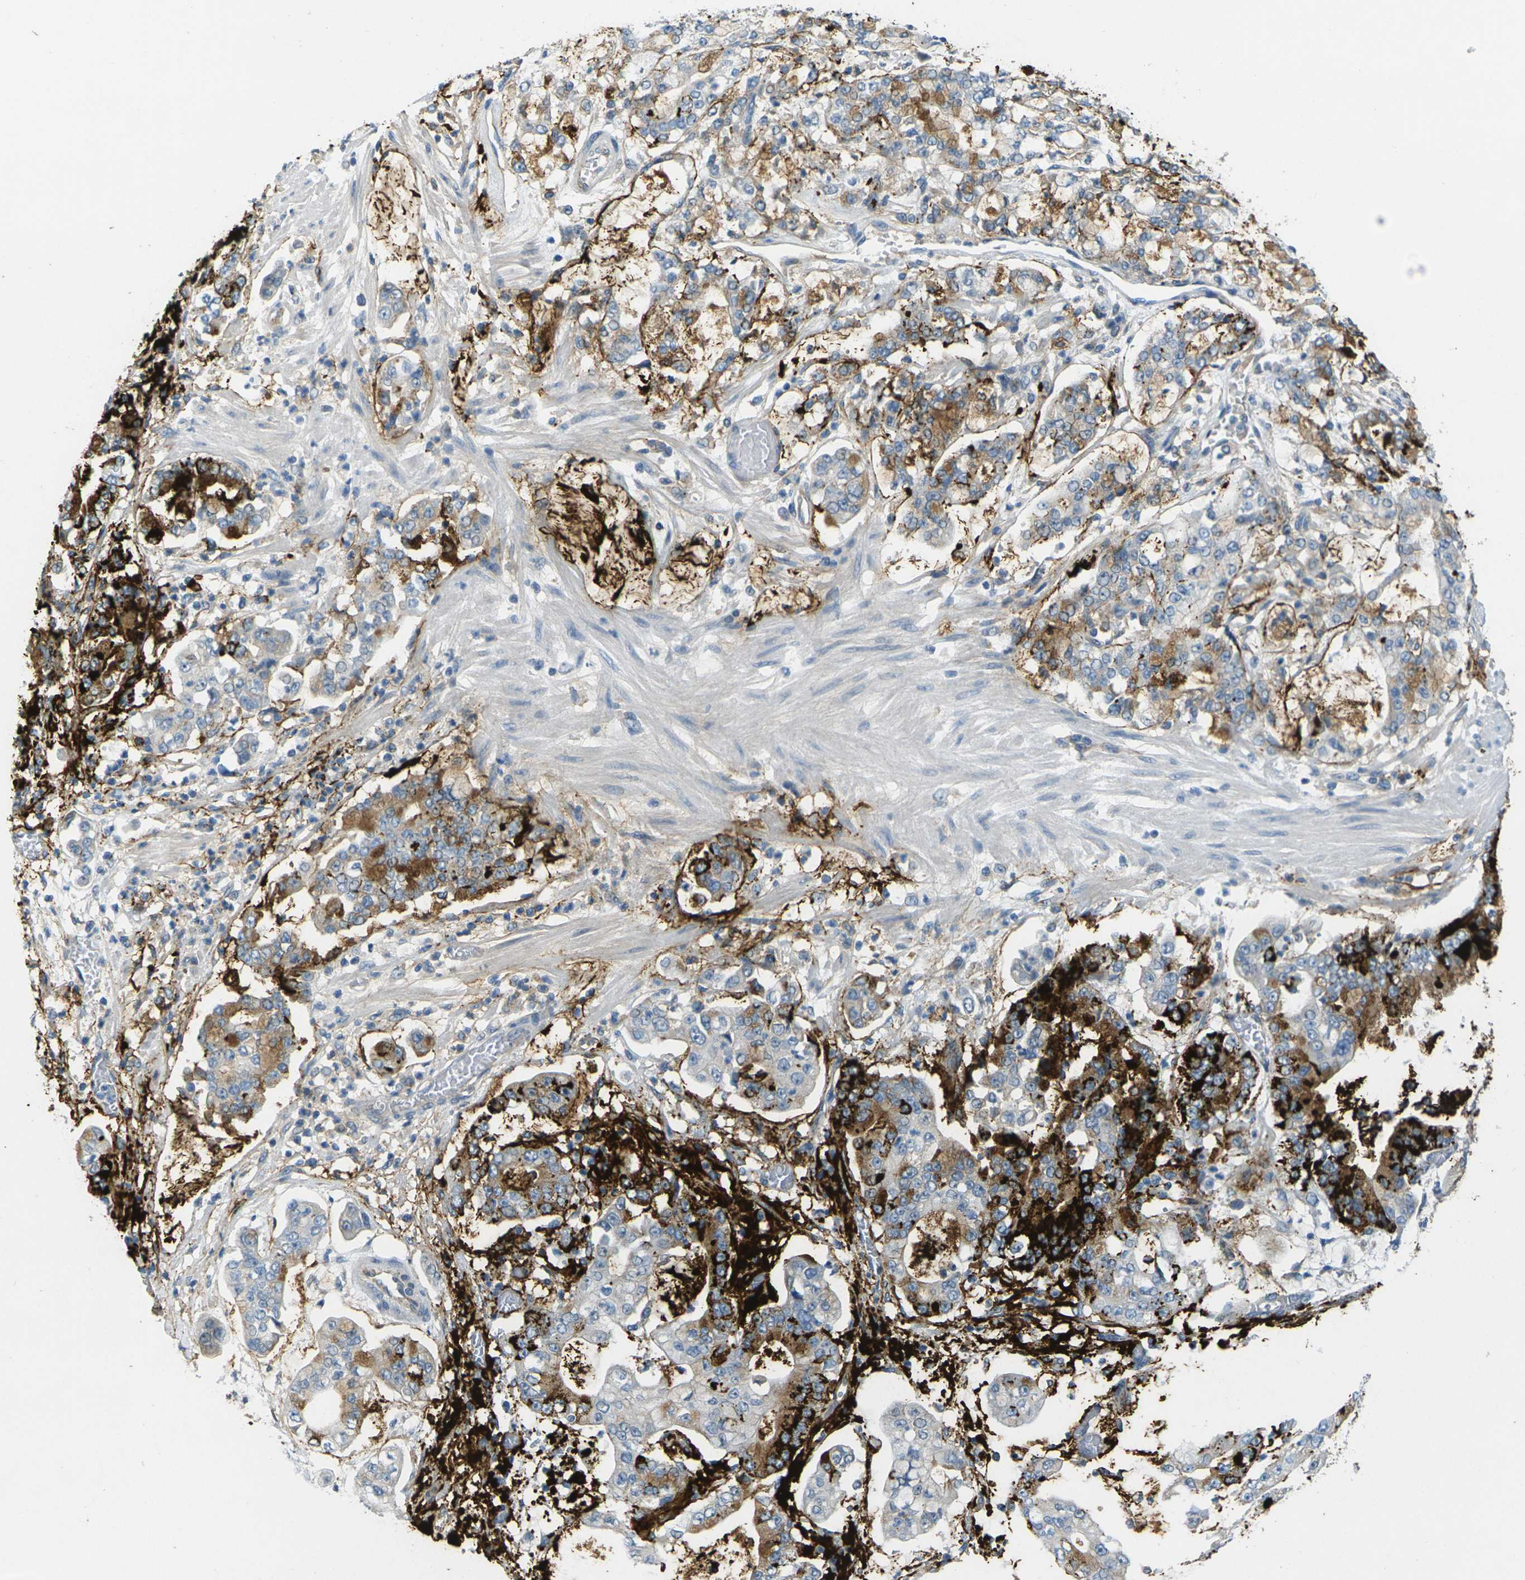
{"staining": {"intensity": "moderate", "quantity": "25%-75%", "location": "cytoplasmic/membranous"}, "tissue": "stomach cancer", "cell_type": "Tumor cells", "image_type": "cancer", "snomed": [{"axis": "morphology", "description": "Adenocarcinoma, NOS"}, {"axis": "topography", "description": "Stomach"}], "caption": "DAB immunohistochemical staining of stomach adenocarcinoma displays moderate cytoplasmic/membranous protein expression in approximately 25%-75% of tumor cells.", "gene": "CYP2C8", "patient": {"sex": "male", "age": 76}}